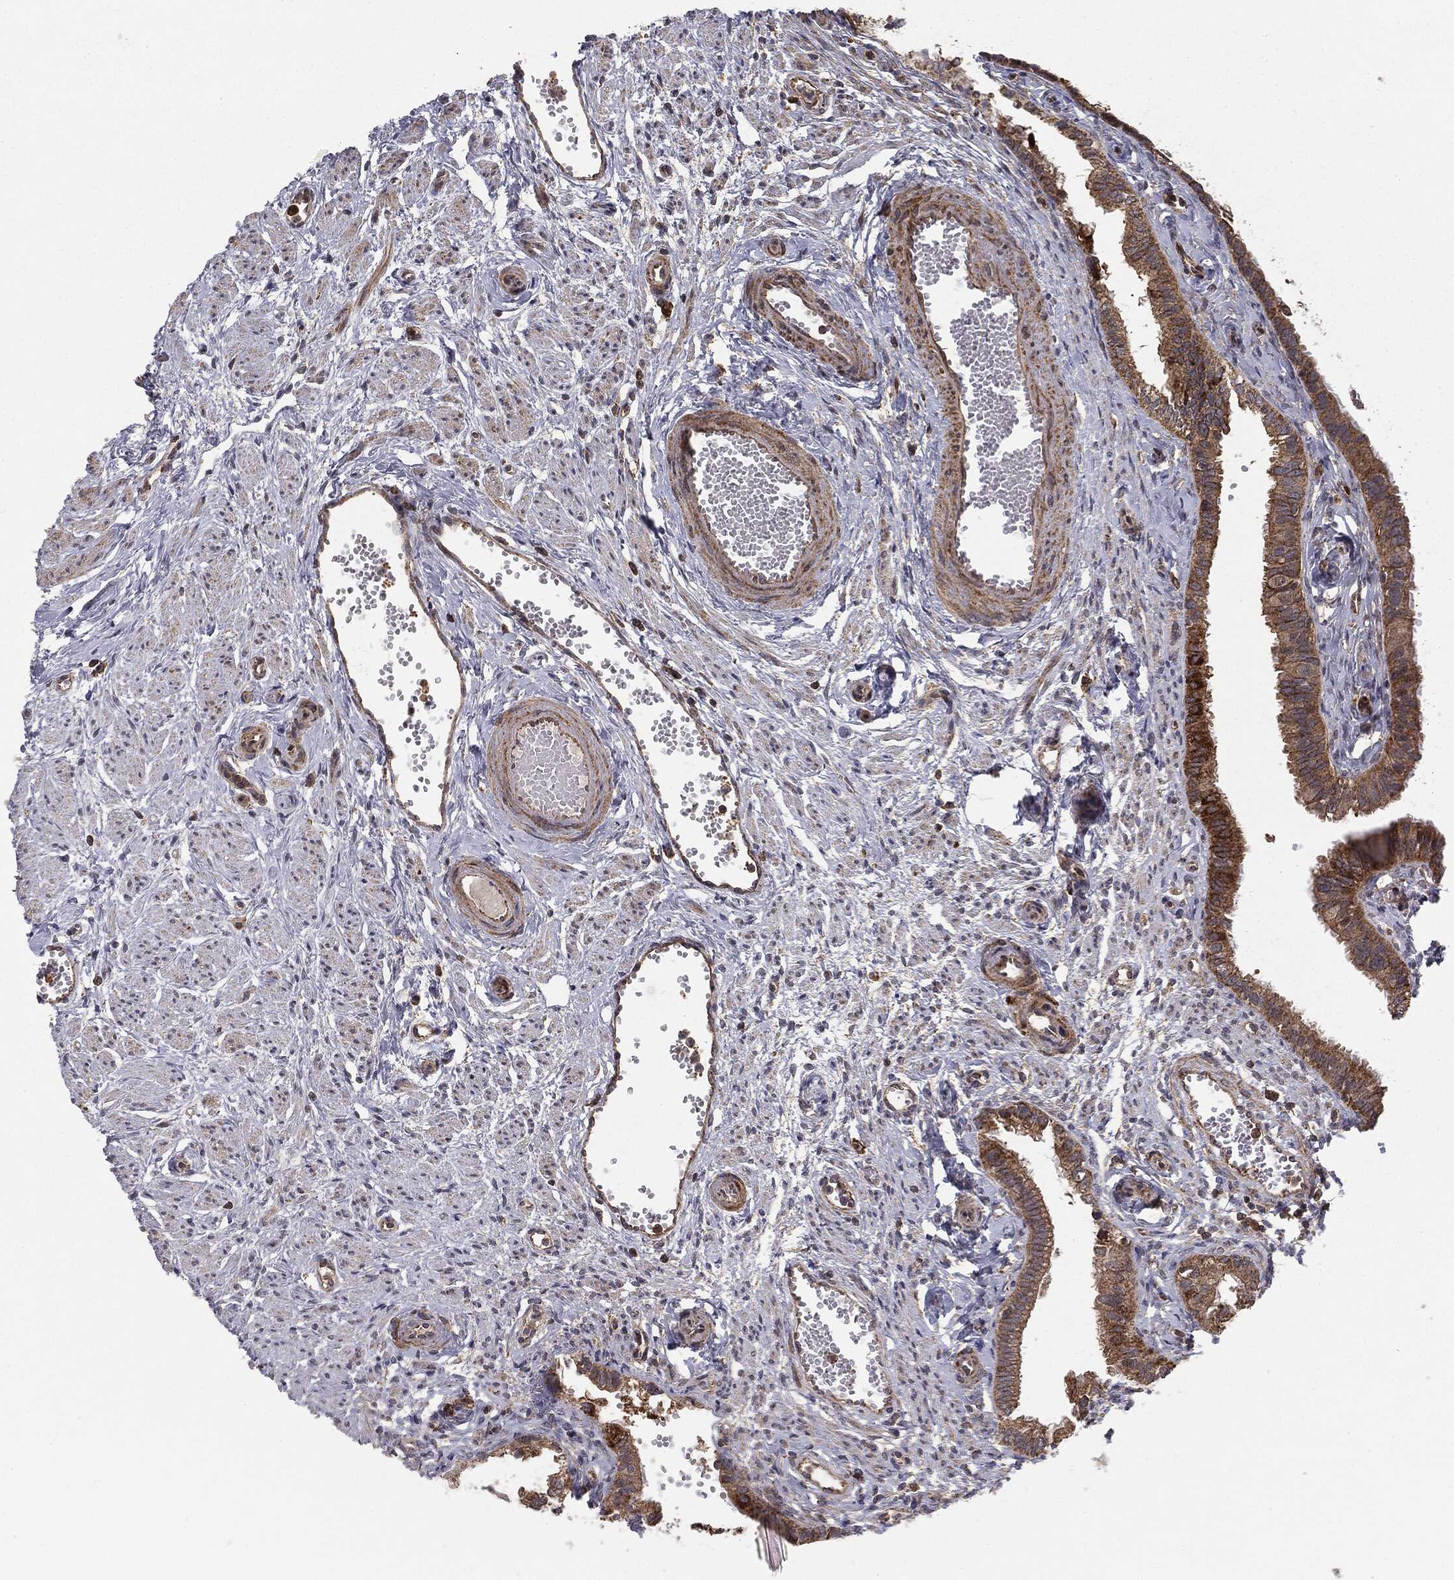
{"staining": {"intensity": "strong", "quantity": ">75%", "location": "cytoplasmic/membranous"}, "tissue": "fallopian tube", "cell_type": "Glandular cells", "image_type": "normal", "snomed": [{"axis": "morphology", "description": "Normal tissue, NOS"}, {"axis": "topography", "description": "Fallopian tube"}, {"axis": "topography", "description": "Ovary"}], "caption": "DAB (3,3'-diaminobenzidine) immunohistochemical staining of benign human fallopian tube exhibits strong cytoplasmic/membranous protein positivity in about >75% of glandular cells. (Stains: DAB in brown, nuclei in blue, Microscopy: brightfield microscopy at high magnification).", "gene": "MTOR", "patient": {"sex": "female", "age": 49}}